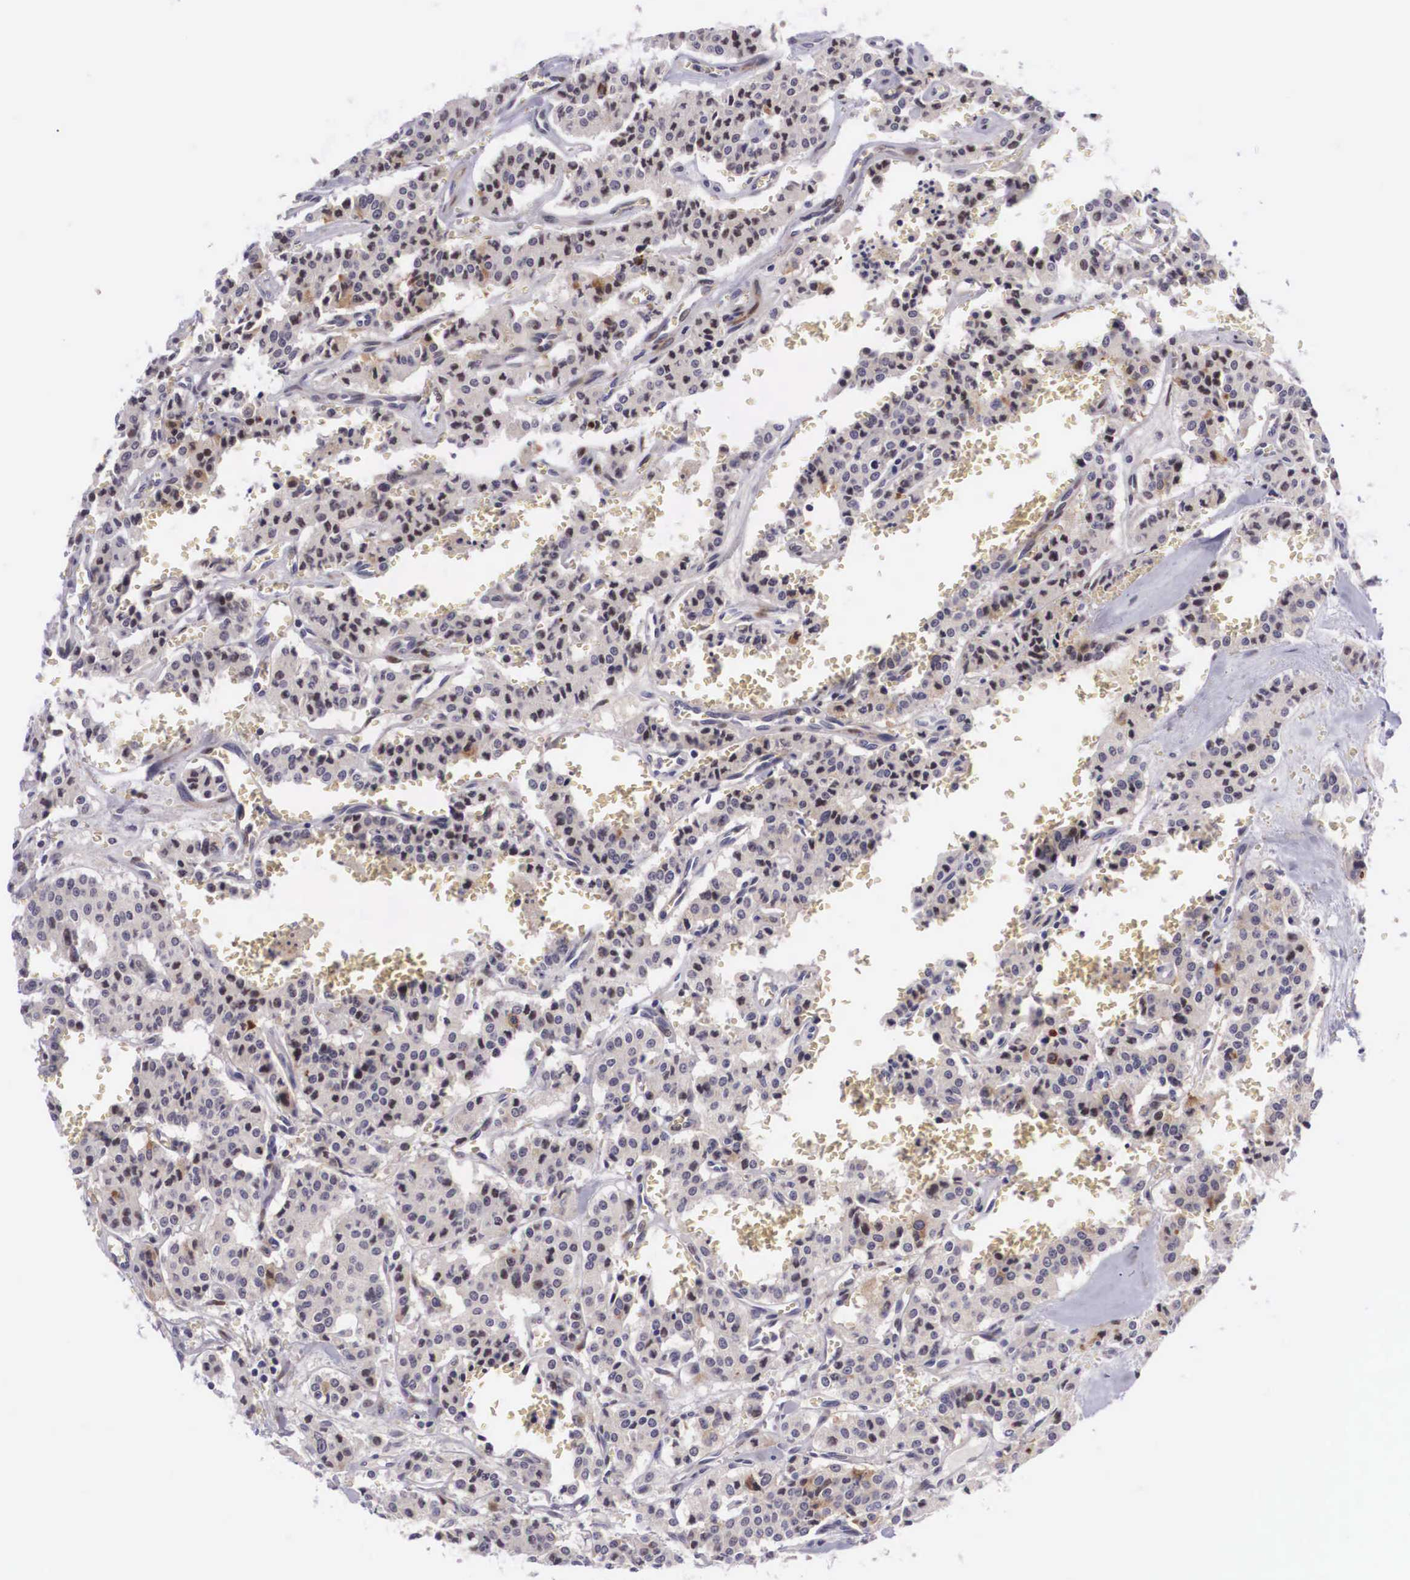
{"staining": {"intensity": "weak", "quantity": ">75%", "location": "cytoplasmic/membranous"}, "tissue": "carcinoid", "cell_type": "Tumor cells", "image_type": "cancer", "snomed": [{"axis": "morphology", "description": "Carcinoid, malignant, NOS"}, {"axis": "topography", "description": "Bronchus"}], "caption": "Immunohistochemical staining of carcinoid displays low levels of weak cytoplasmic/membranous expression in approximately >75% of tumor cells.", "gene": "EMID1", "patient": {"sex": "male", "age": 55}}